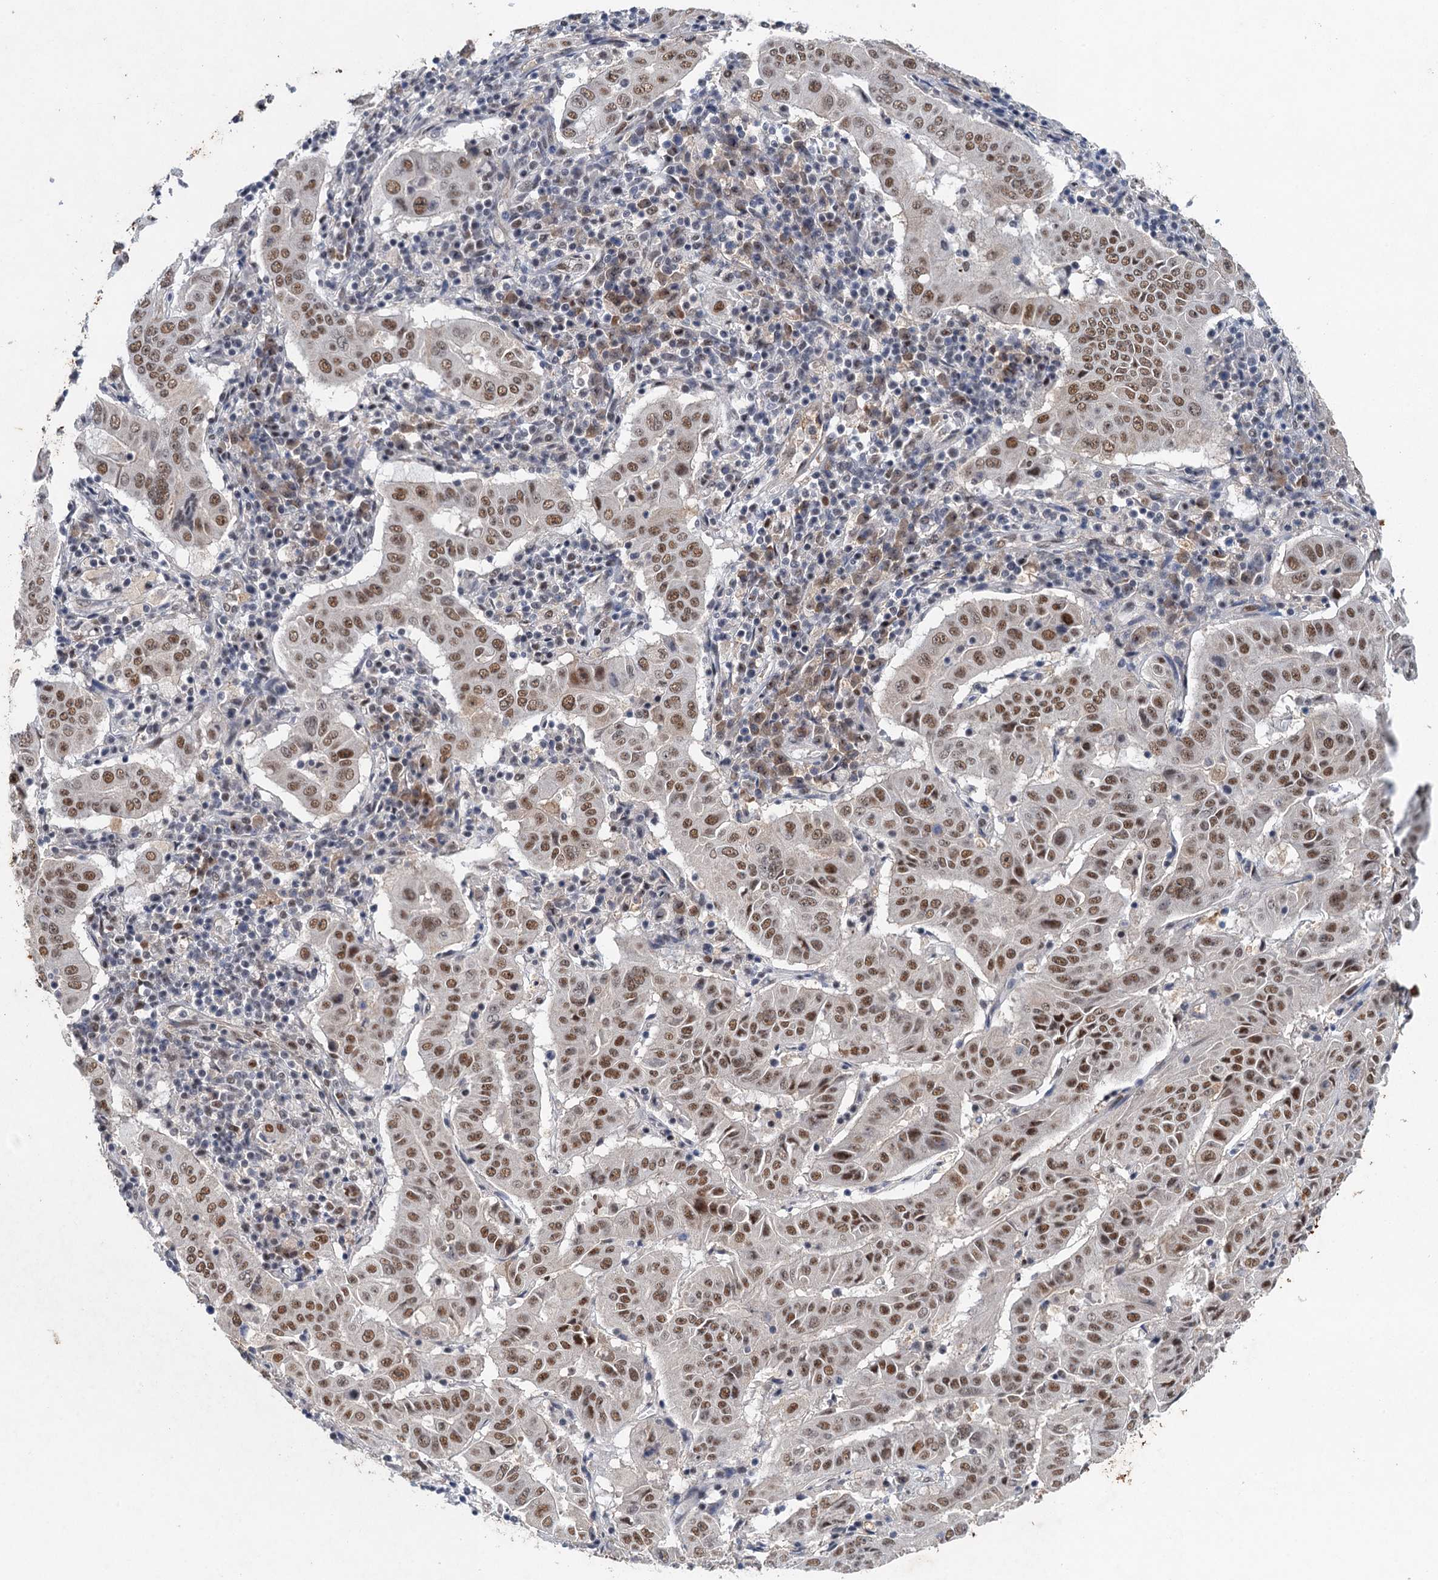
{"staining": {"intensity": "moderate", "quantity": ">75%", "location": "nuclear"}, "tissue": "pancreatic cancer", "cell_type": "Tumor cells", "image_type": "cancer", "snomed": [{"axis": "morphology", "description": "Adenocarcinoma, NOS"}, {"axis": "topography", "description": "Pancreas"}], "caption": "An immunohistochemistry (IHC) image of neoplastic tissue is shown. Protein staining in brown labels moderate nuclear positivity in pancreatic cancer (adenocarcinoma) within tumor cells.", "gene": "CSTF3", "patient": {"sex": "male", "age": 63}}